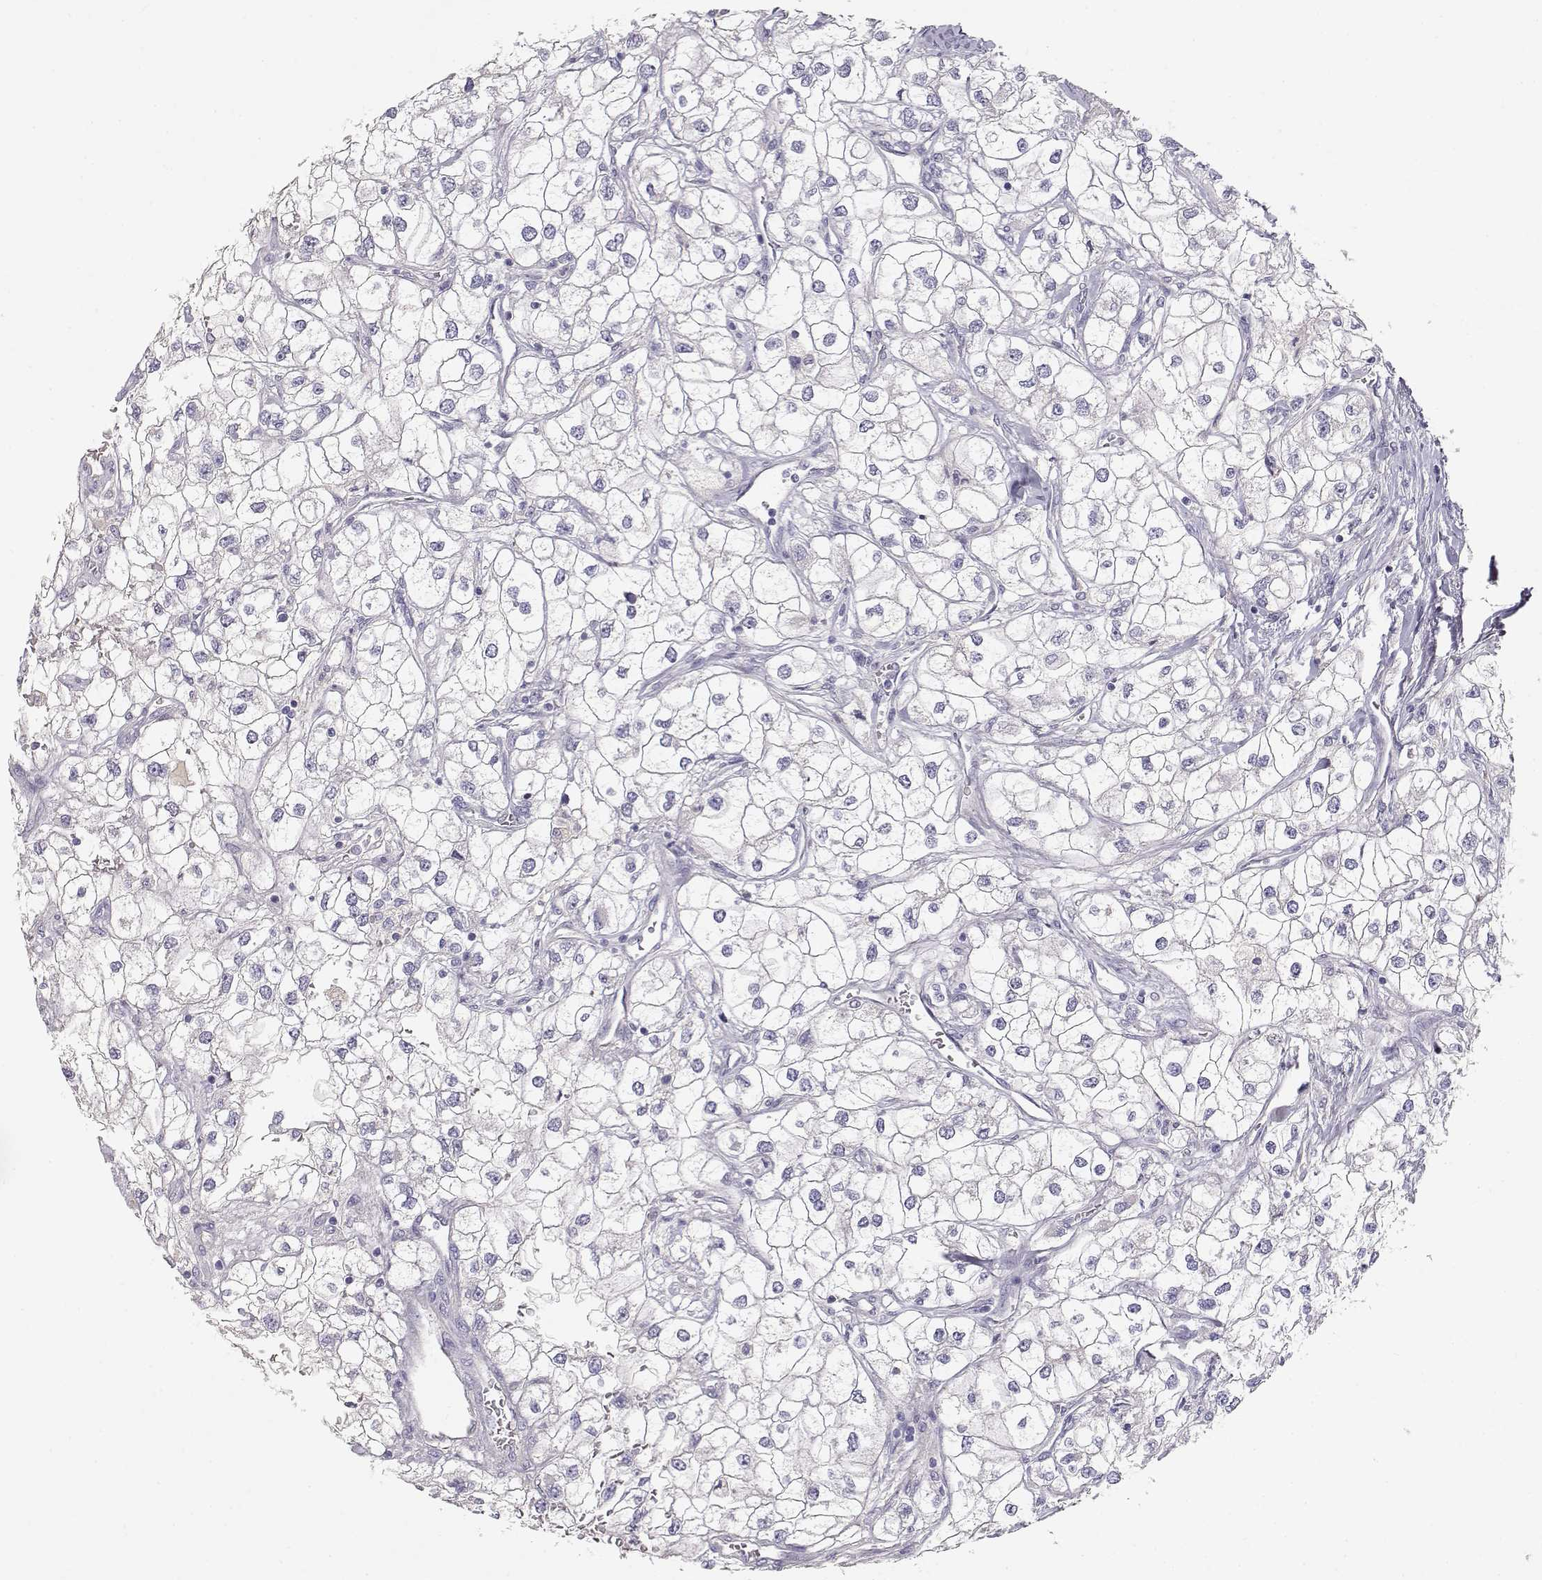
{"staining": {"intensity": "negative", "quantity": "none", "location": "none"}, "tissue": "renal cancer", "cell_type": "Tumor cells", "image_type": "cancer", "snomed": [{"axis": "morphology", "description": "Adenocarcinoma, NOS"}, {"axis": "topography", "description": "Kidney"}], "caption": "The immunohistochemistry image has no significant staining in tumor cells of renal cancer (adenocarcinoma) tissue.", "gene": "SLCO6A1", "patient": {"sex": "male", "age": 59}}